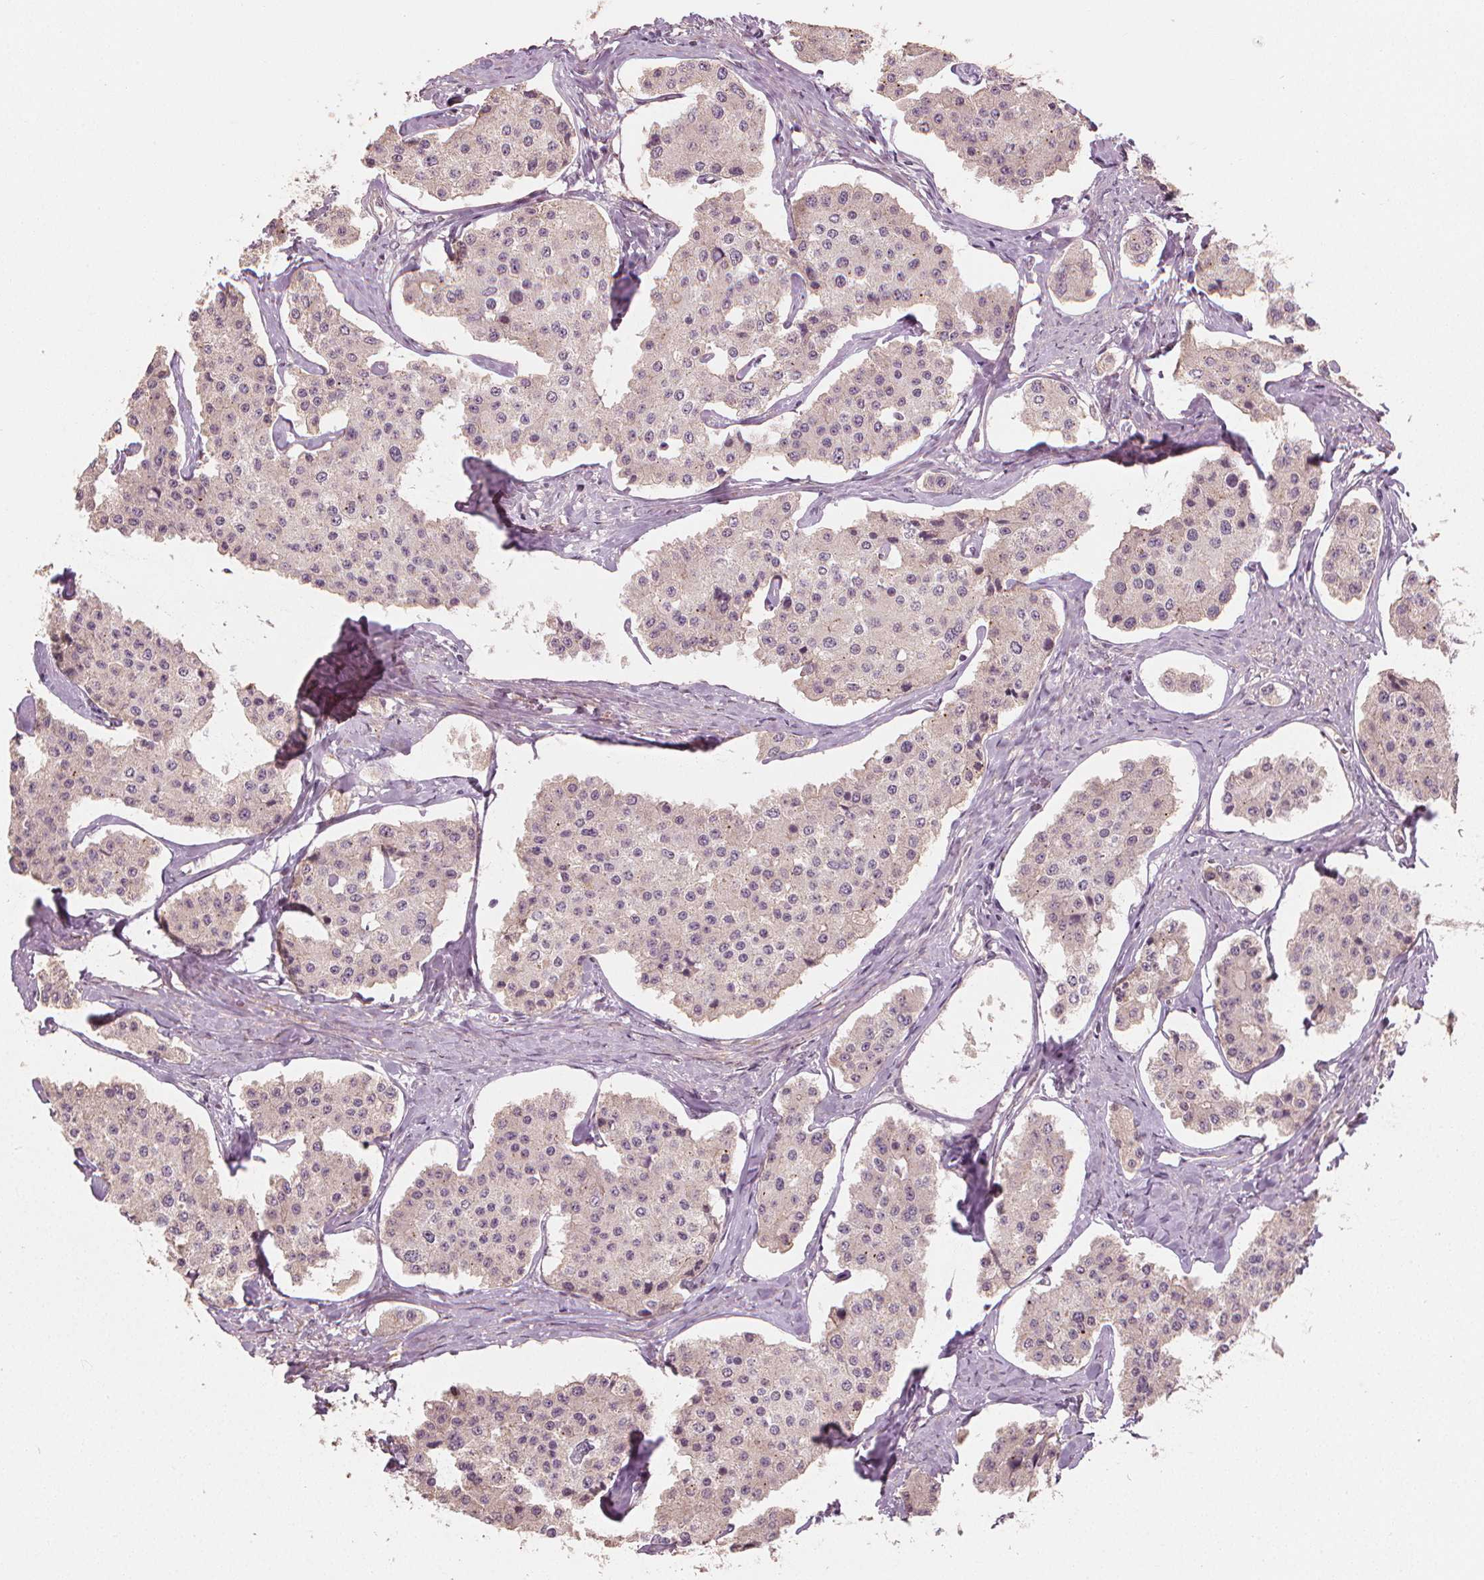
{"staining": {"intensity": "negative", "quantity": "none", "location": "none"}, "tissue": "carcinoid", "cell_type": "Tumor cells", "image_type": "cancer", "snomed": [{"axis": "morphology", "description": "Carcinoid, malignant, NOS"}, {"axis": "topography", "description": "Small intestine"}], "caption": "Protein analysis of carcinoid demonstrates no significant expression in tumor cells.", "gene": "CLBA1", "patient": {"sex": "female", "age": 65}}